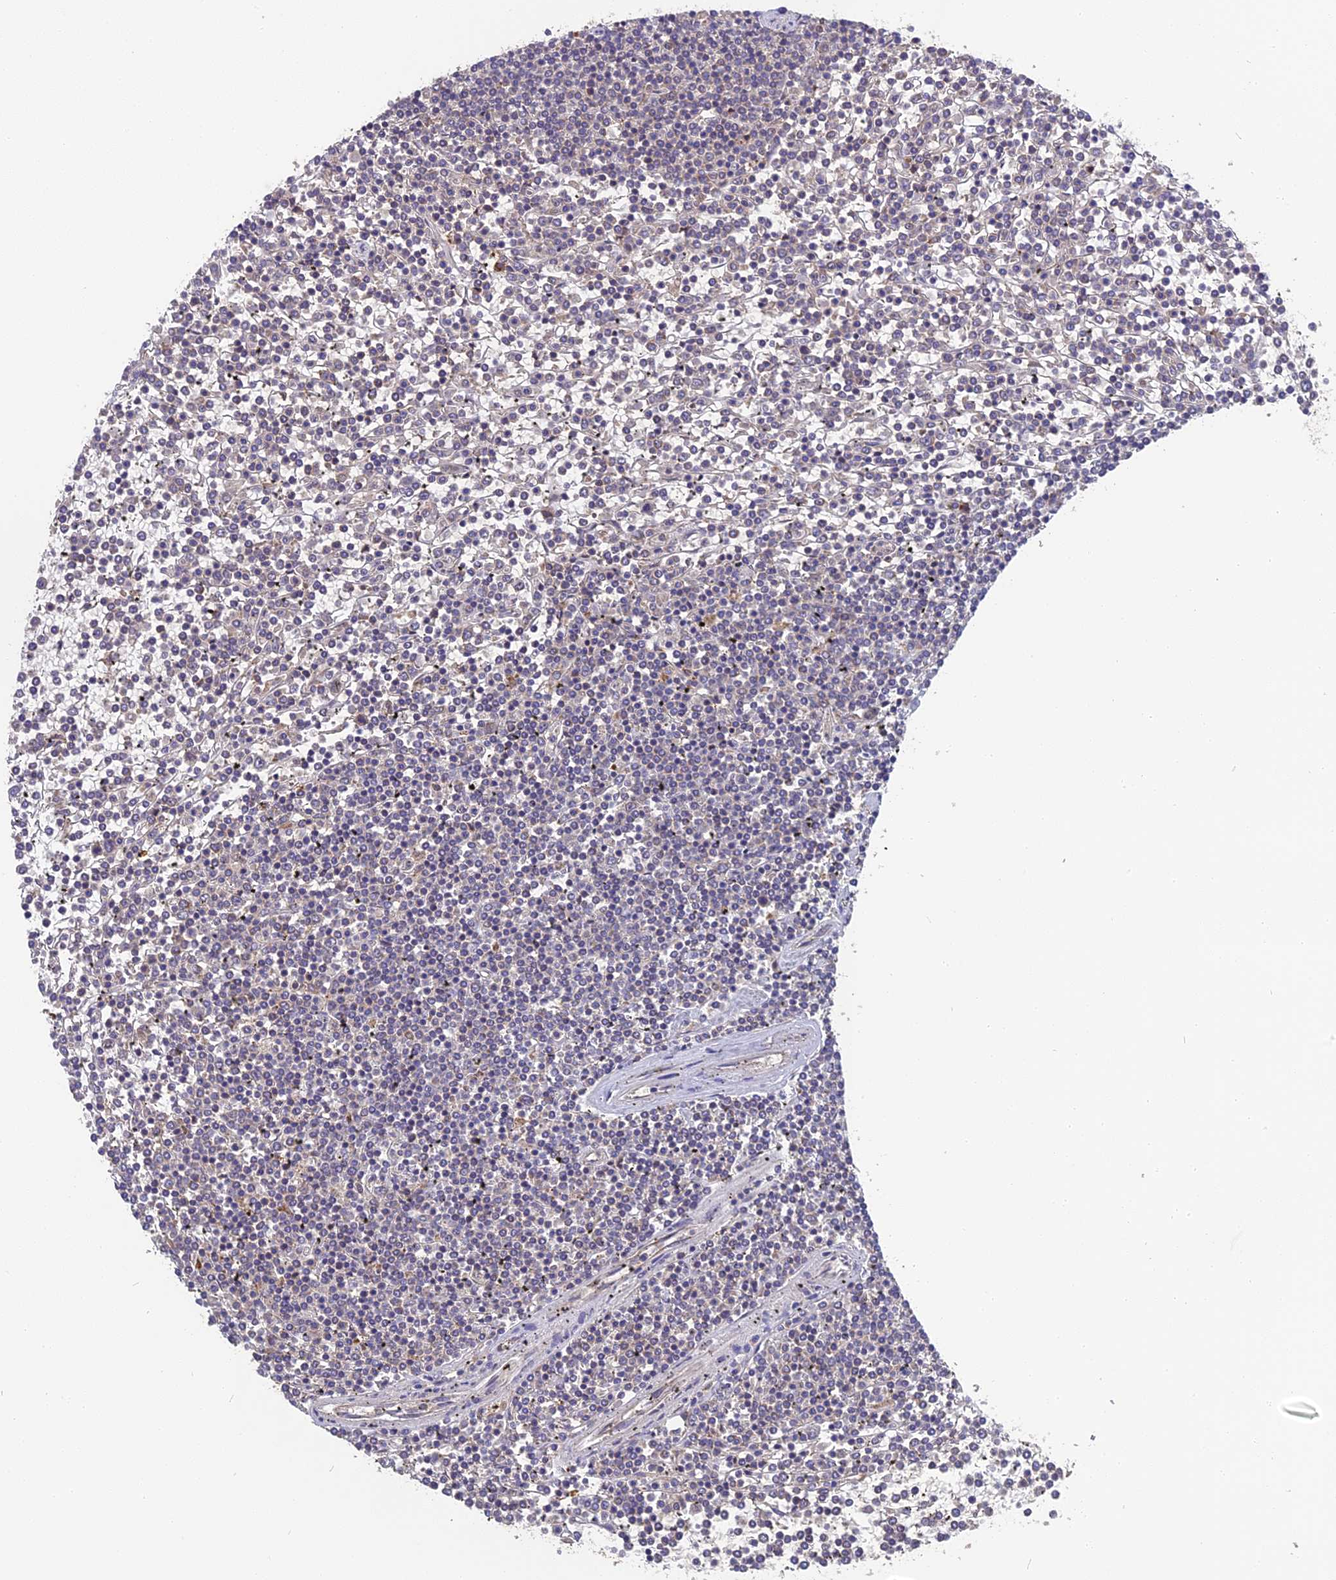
{"staining": {"intensity": "negative", "quantity": "none", "location": "none"}, "tissue": "lymphoma", "cell_type": "Tumor cells", "image_type": "cancer", "snomed": [{"axis": "morphology", "description": "Malignant lymphoma, non-Hodgkin's type, Low grade"}, {"axis": "topography", "description": "Spleen"}], "caption": "The micrograph demonstrates no significant expression in tumor cells of malignant lymphoma, non-Hodgkin's type (low-grade).", "gene": "ERMAP", "patient": {"sex": "female", "age": 19}}